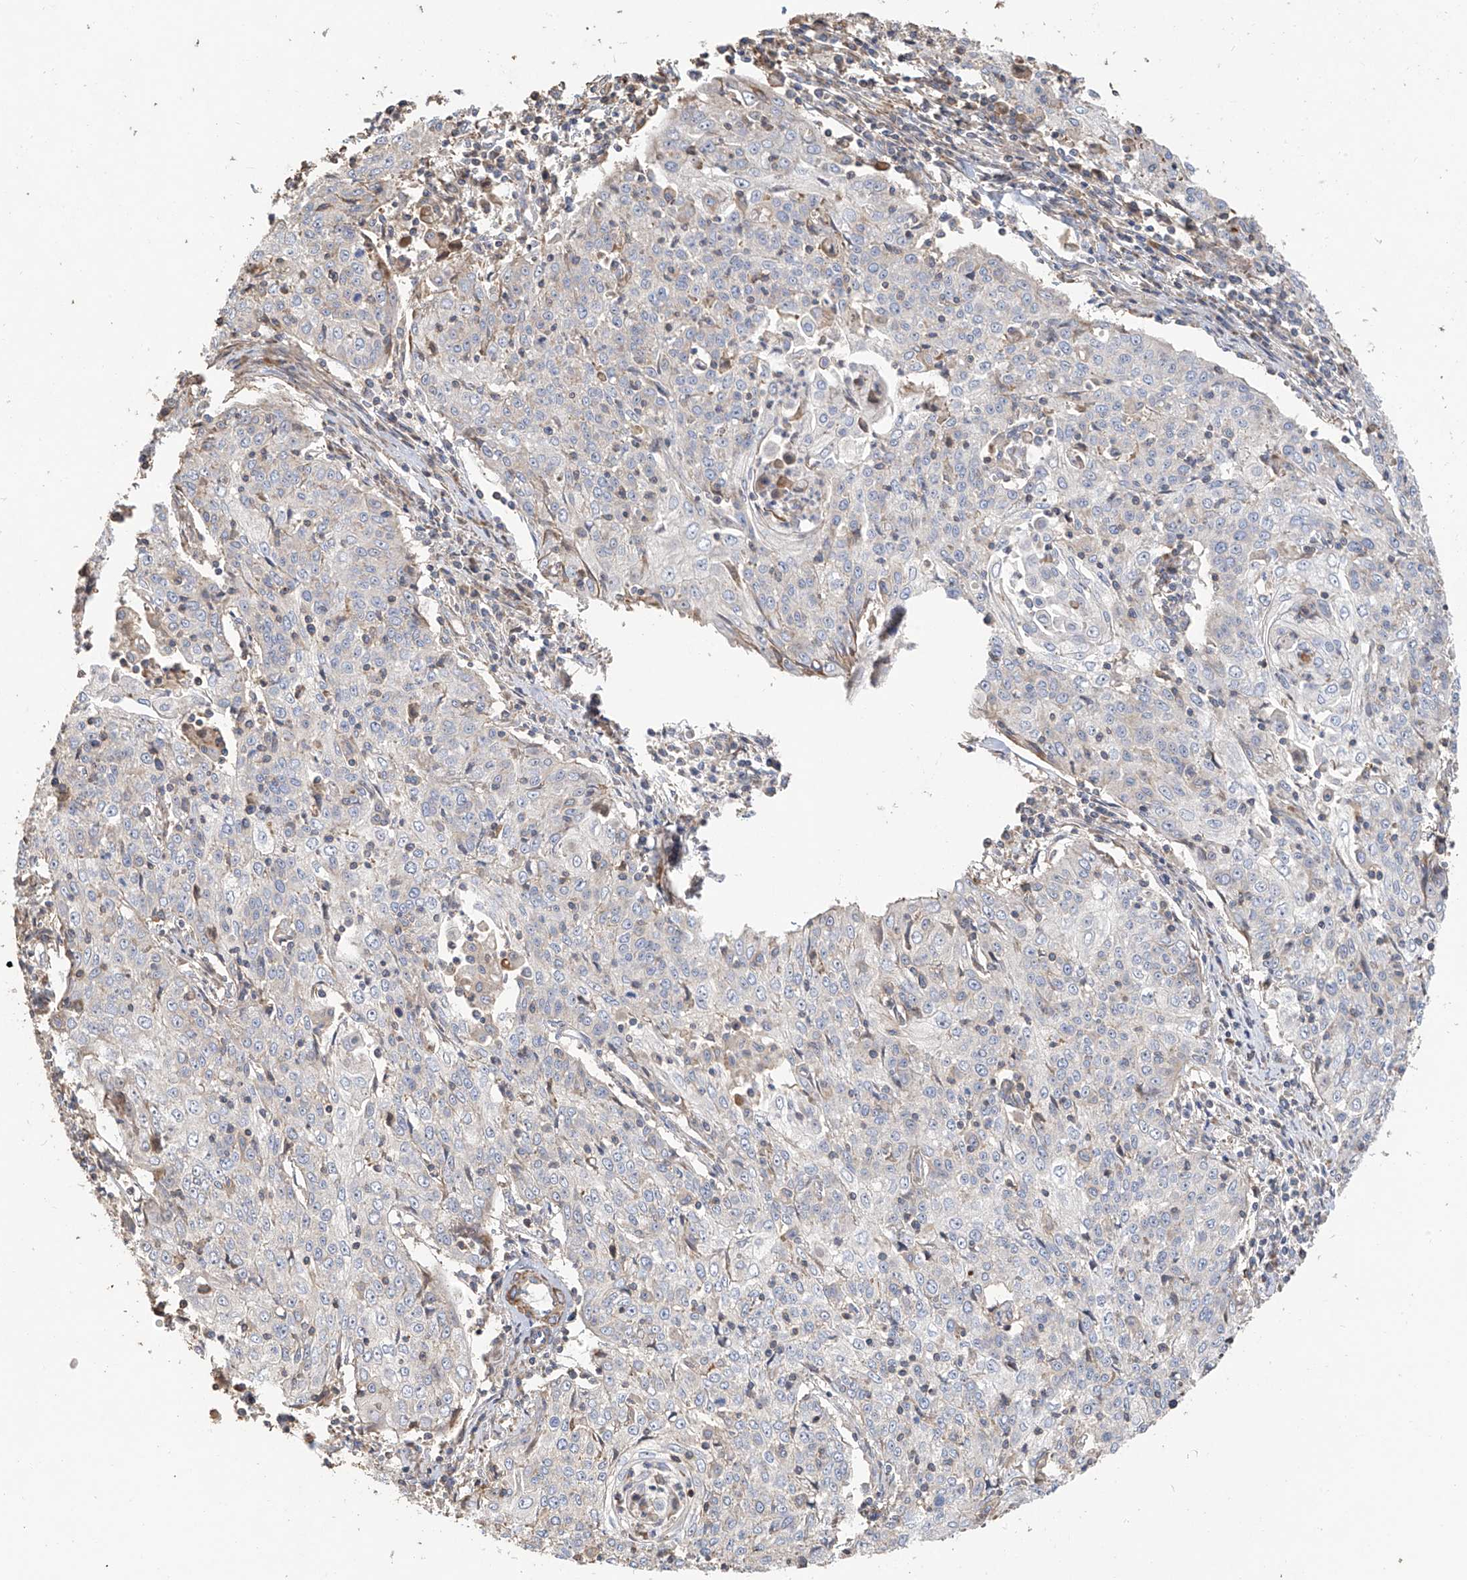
{"staining": {"intensity": "negative", "quantity": "none", "location": "none"}, "tissue": "cervical cancer", "cell_type": "Tumor cells", "image_type": "cancer", "snomed": [{"axis": "morphology", "description": "Squamous cell carcinoma, NOS"}, {"axis": "topography", "description": "Cervix"}], "caption": "Cervical cancer was stained to show a protein in brown. There is no significant expression in tumor cells.", "gene": "SLC43A3", "patient": {"sex": "female", "age": 48}}